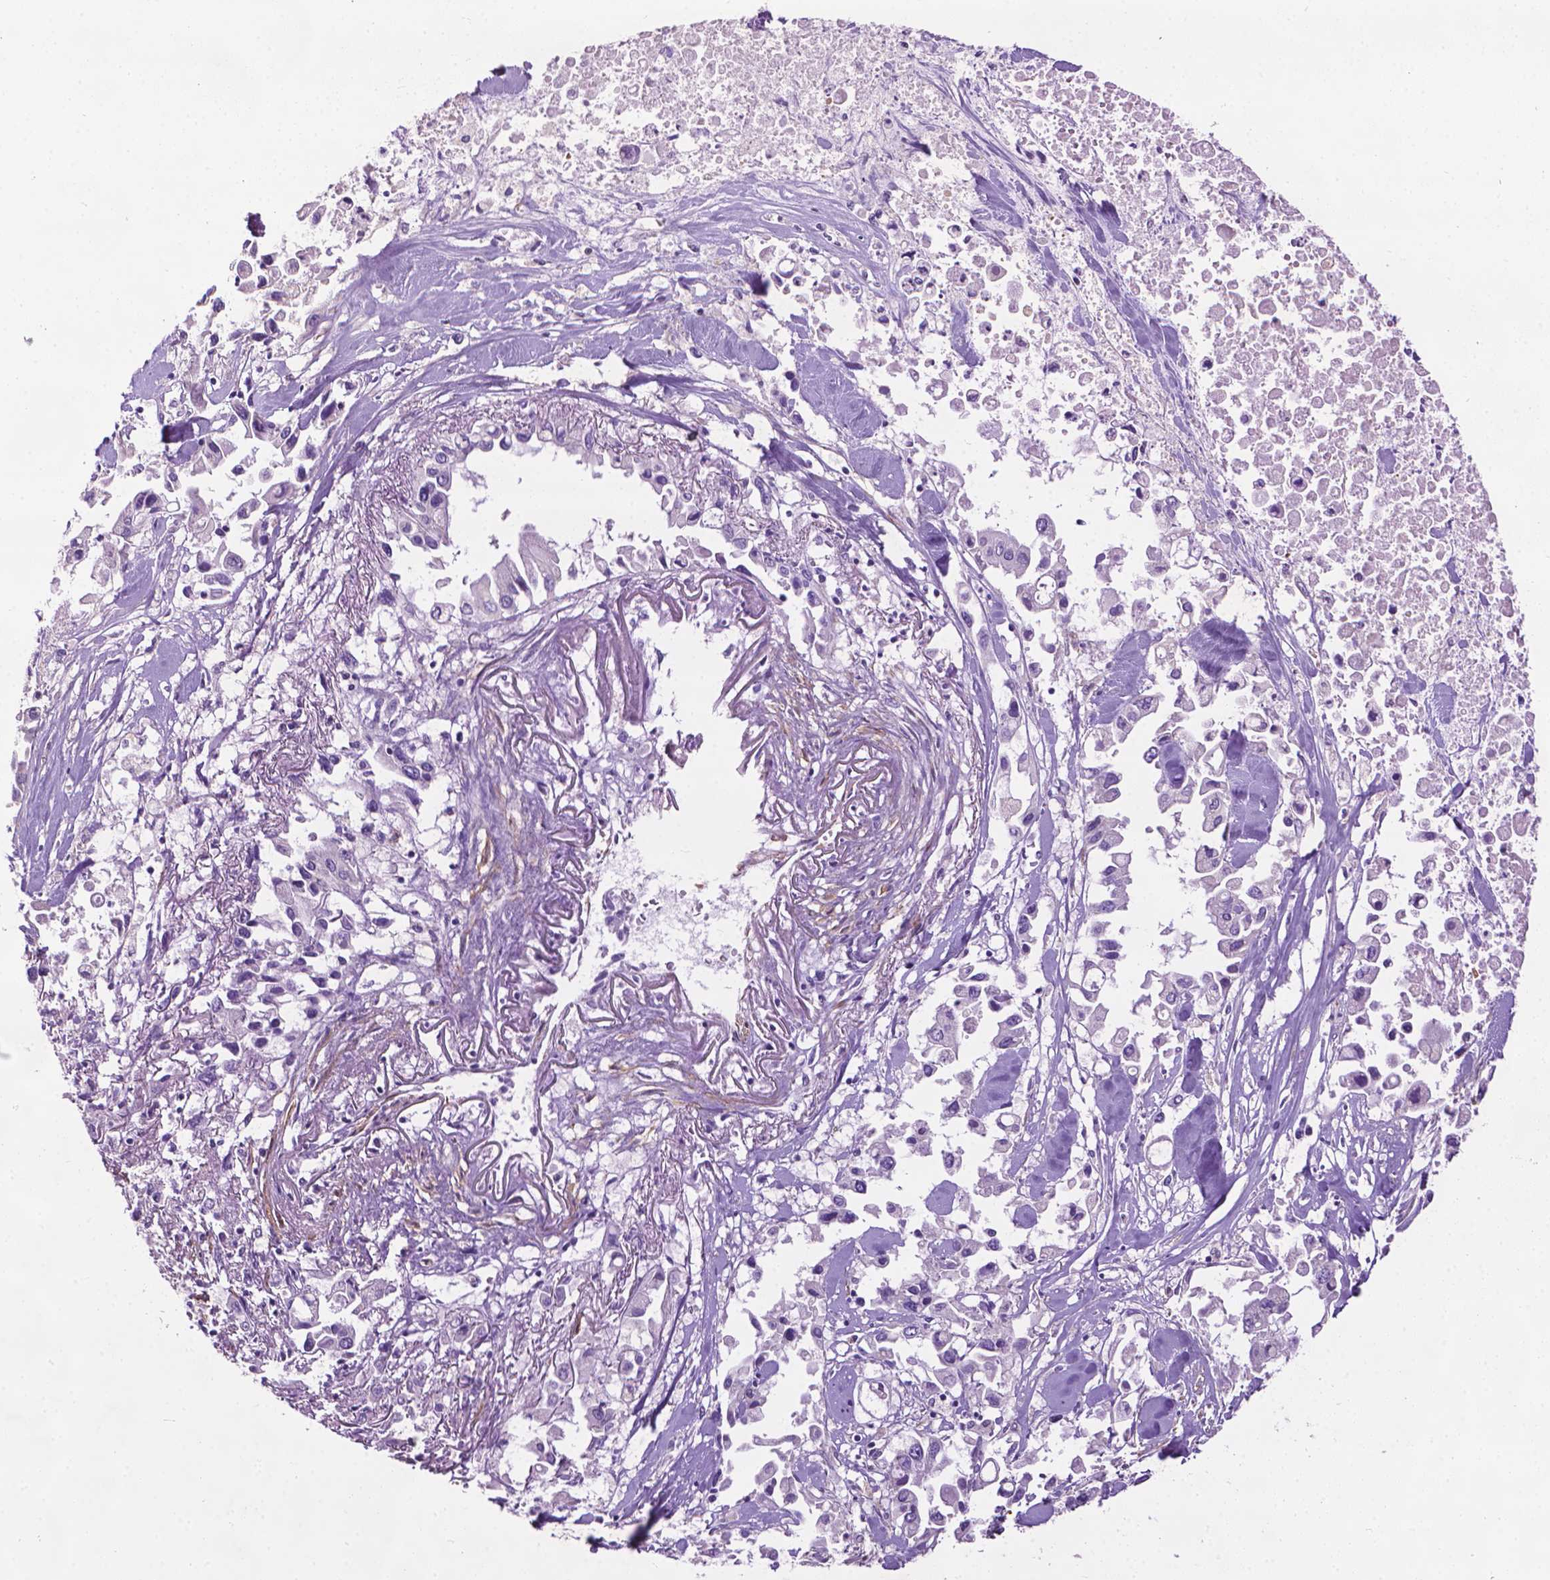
{"staining": {"intensity": "negative", "quantity": "none", "location": "none"}, "tissue": "pancreatic cancer", "cell_type": "Tumor cells", "image_type": "cancer", "snomed": [{"axis": "morphology", "description": "Adenocarcinoma, NOS"}, {"axis": "topography", "description": "Pancreas"}], "caption": "DAB immunohistochemical staining of pancreatic cancer exhibits no significant expression in tumor cells.", "gene": "AQP10", "patient": {"sex": "female", "age": 83}}